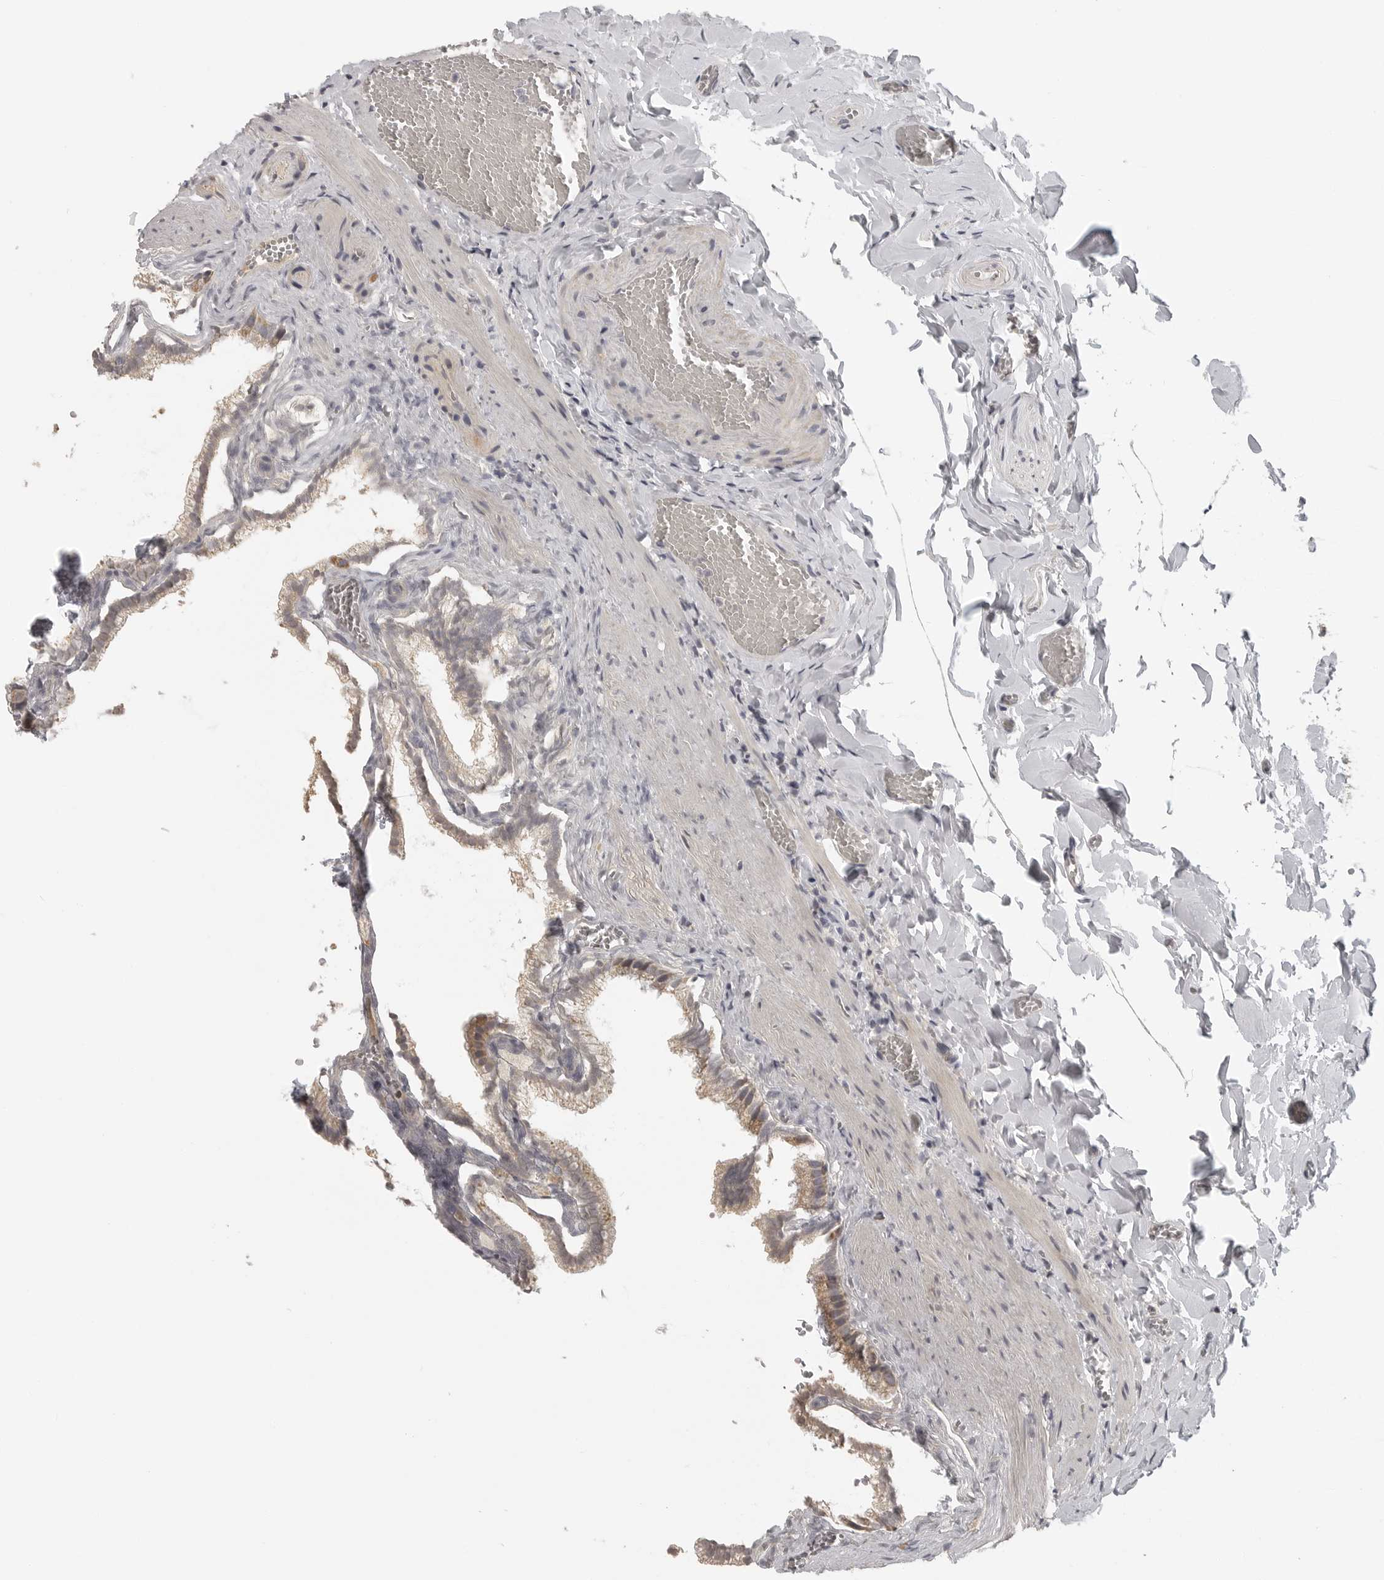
{"staining": {"intensity": "moderate", "quantity": ">75%", "location": "cytoplasmic/membranous"}, "tissue": "gallbladder", "cell_type": "Glandular cells", "image_type": "normal", "snomed": [{"axis": "morphology", "description": "Normal tissue, NOS"}, {"axis": "topography", "description": "Gallbladder"}], "caption": "IHC micrograph of unremarkable gallbladder: gallbladder stained using immunohistochemistry demonstrates medium levels of moderate protein expression localized specifically in the cytoplasmic/membranous of glandular cells, appearing as a cytoplasmic/membranous brown color.", "gene": "RXFP3", "patient": {"sex": "male", "age": 38}}